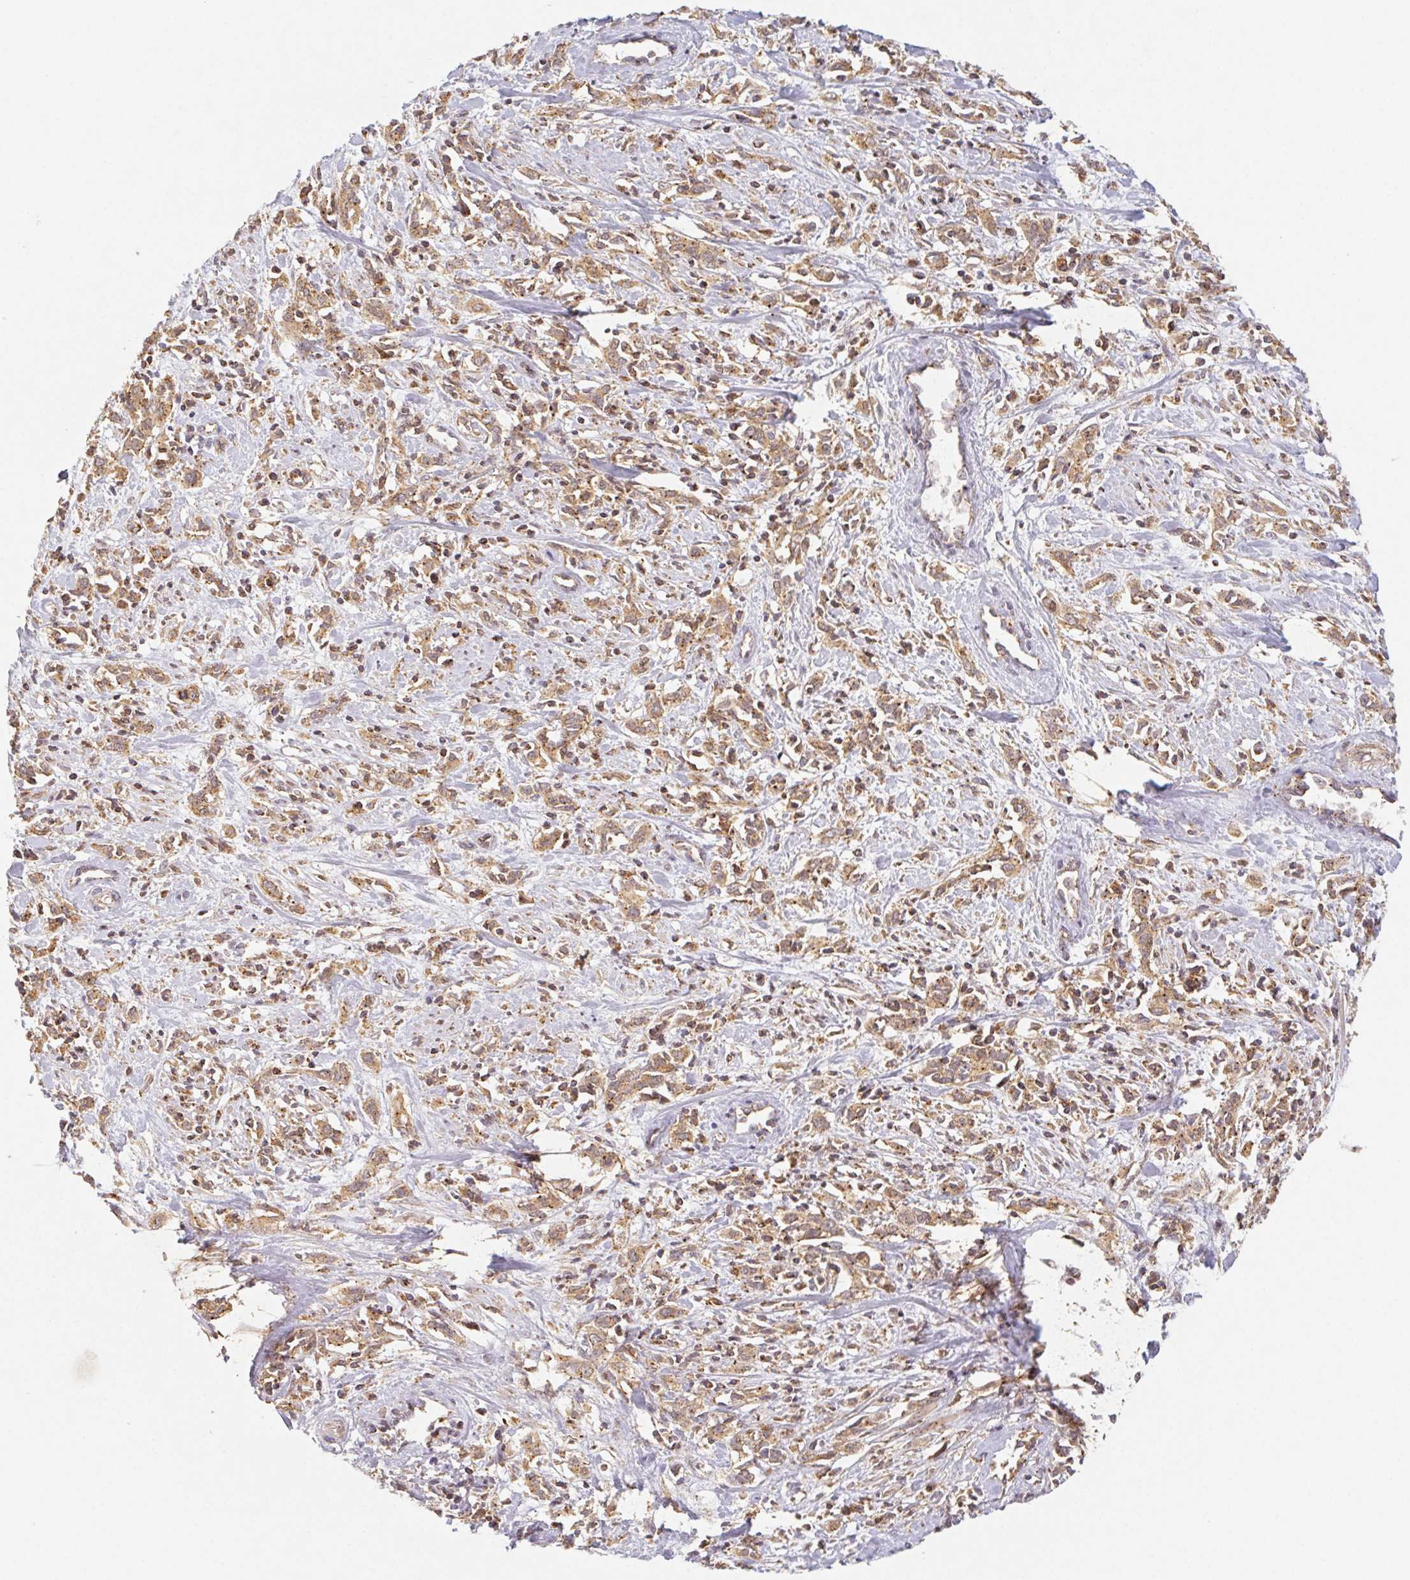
{"staining": {"intensity": "moderate", "quantity": ">75%", "location": "cytoplasmic/membranous"}, "tissue": "cervical cancer", "cell_type": "Tumor cells", "image_type": "cancer", "snomed": [{"axis": "morphology", "description": "Adenocarcinoma, NOS"}, {"axis": "topography", "description": "Cervix"}], "caption": "A high-resolution histopathology image shows immunohistochemistry (IHC) staining of cervical adenocarcinoma, which reveals moderate cytoplasmic/membranous staining in about >75% of tumor cells.", "gene": "MTHFD1", "patient": {"sex": "female", "age": 40}}